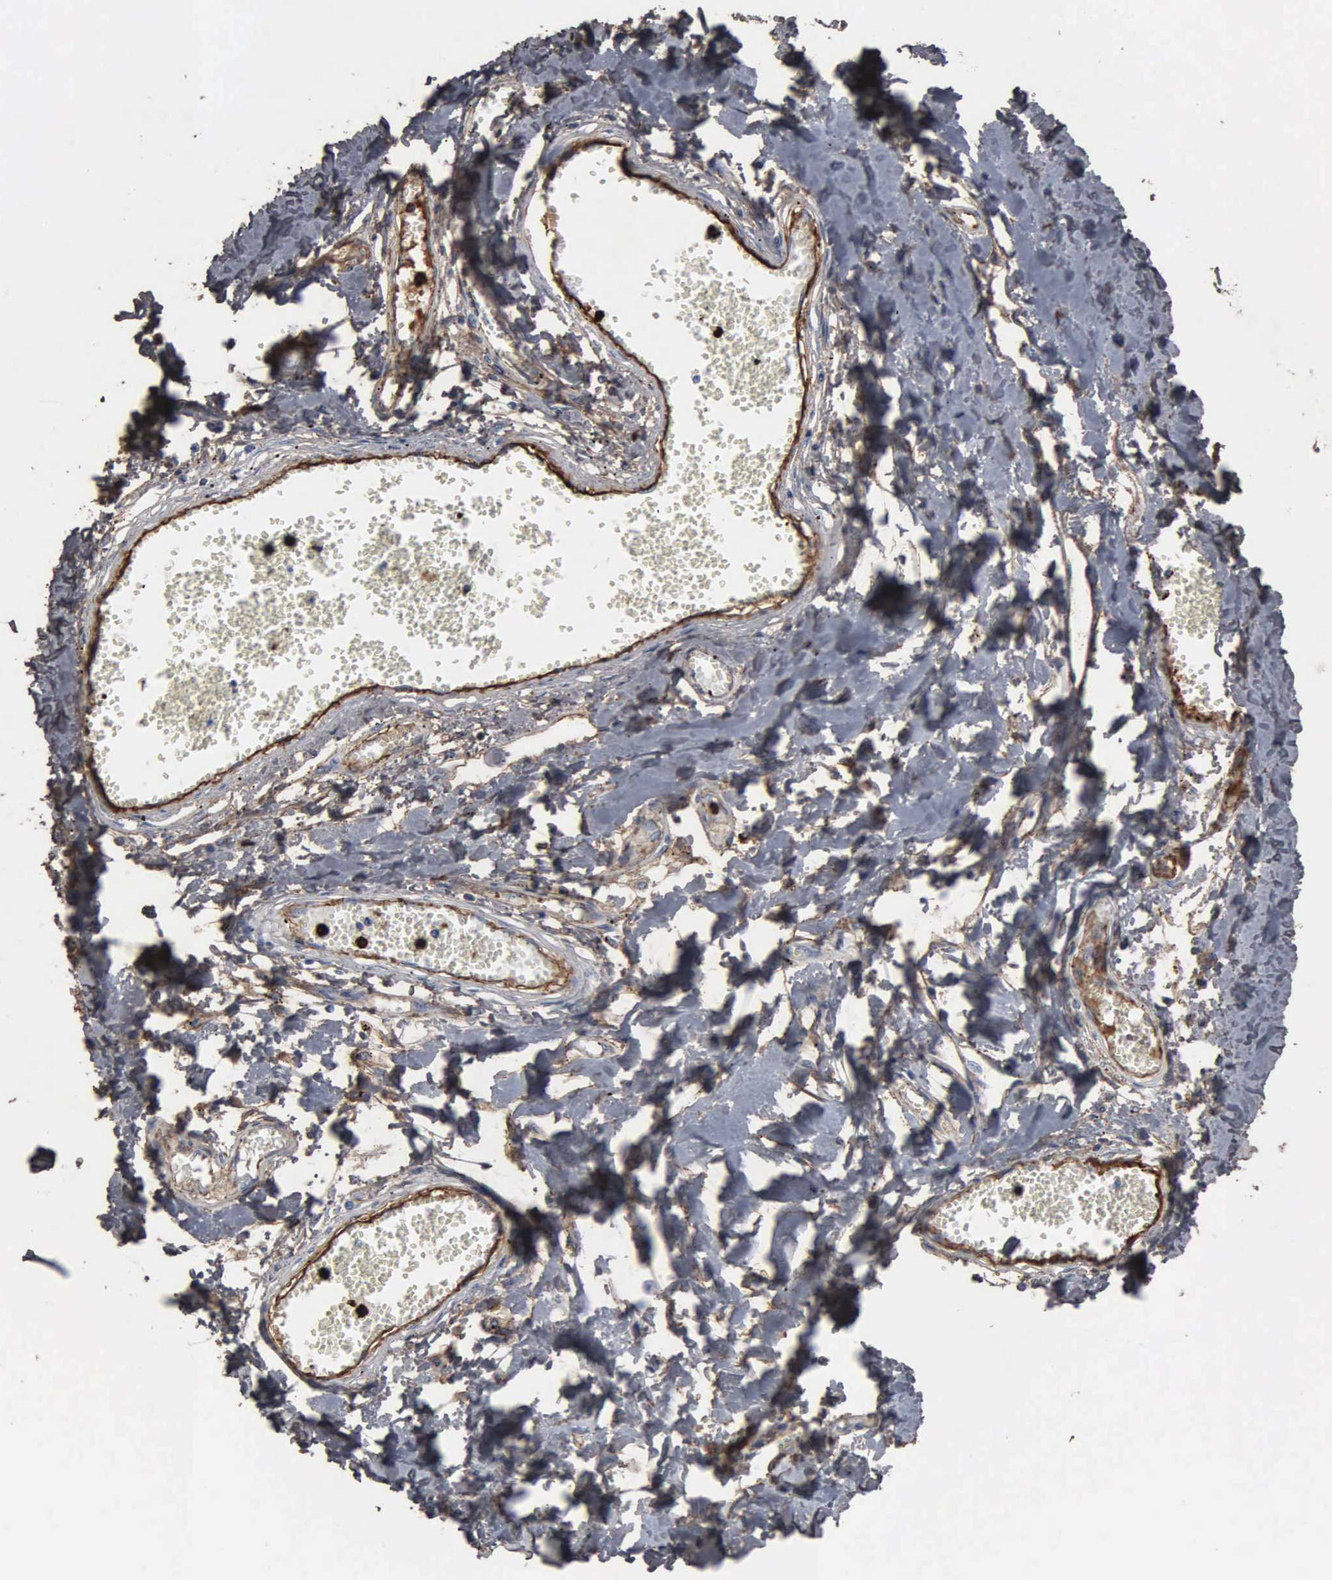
{"staining": {"intensity": "moderate", "quantity": ">75%", "location": "cytoplasmic/membranous"}, "tissue": "adipose tissue", "cell_type": "Adipocytes", "image_type": "normal", "snomed": [{"axis": "morphology", "description": "Normal tissue, NOS"}, {"axis": "morphology", "description": "Sarcoma, NOS"}, {"axis": "topography", "description": "Skin"}, {"axis": "topography", "description": "Soft tissue"}], "caption": "Adipocytes display medium levels of moderate cytoplasmic/membranous positivity in approximately >75% of cells in normal human adipose tissue. (Brightfield microscopy of DAB IHC at high magnification).", "gene": "FN1", "patient": {"sex": "female", "age": 51}}